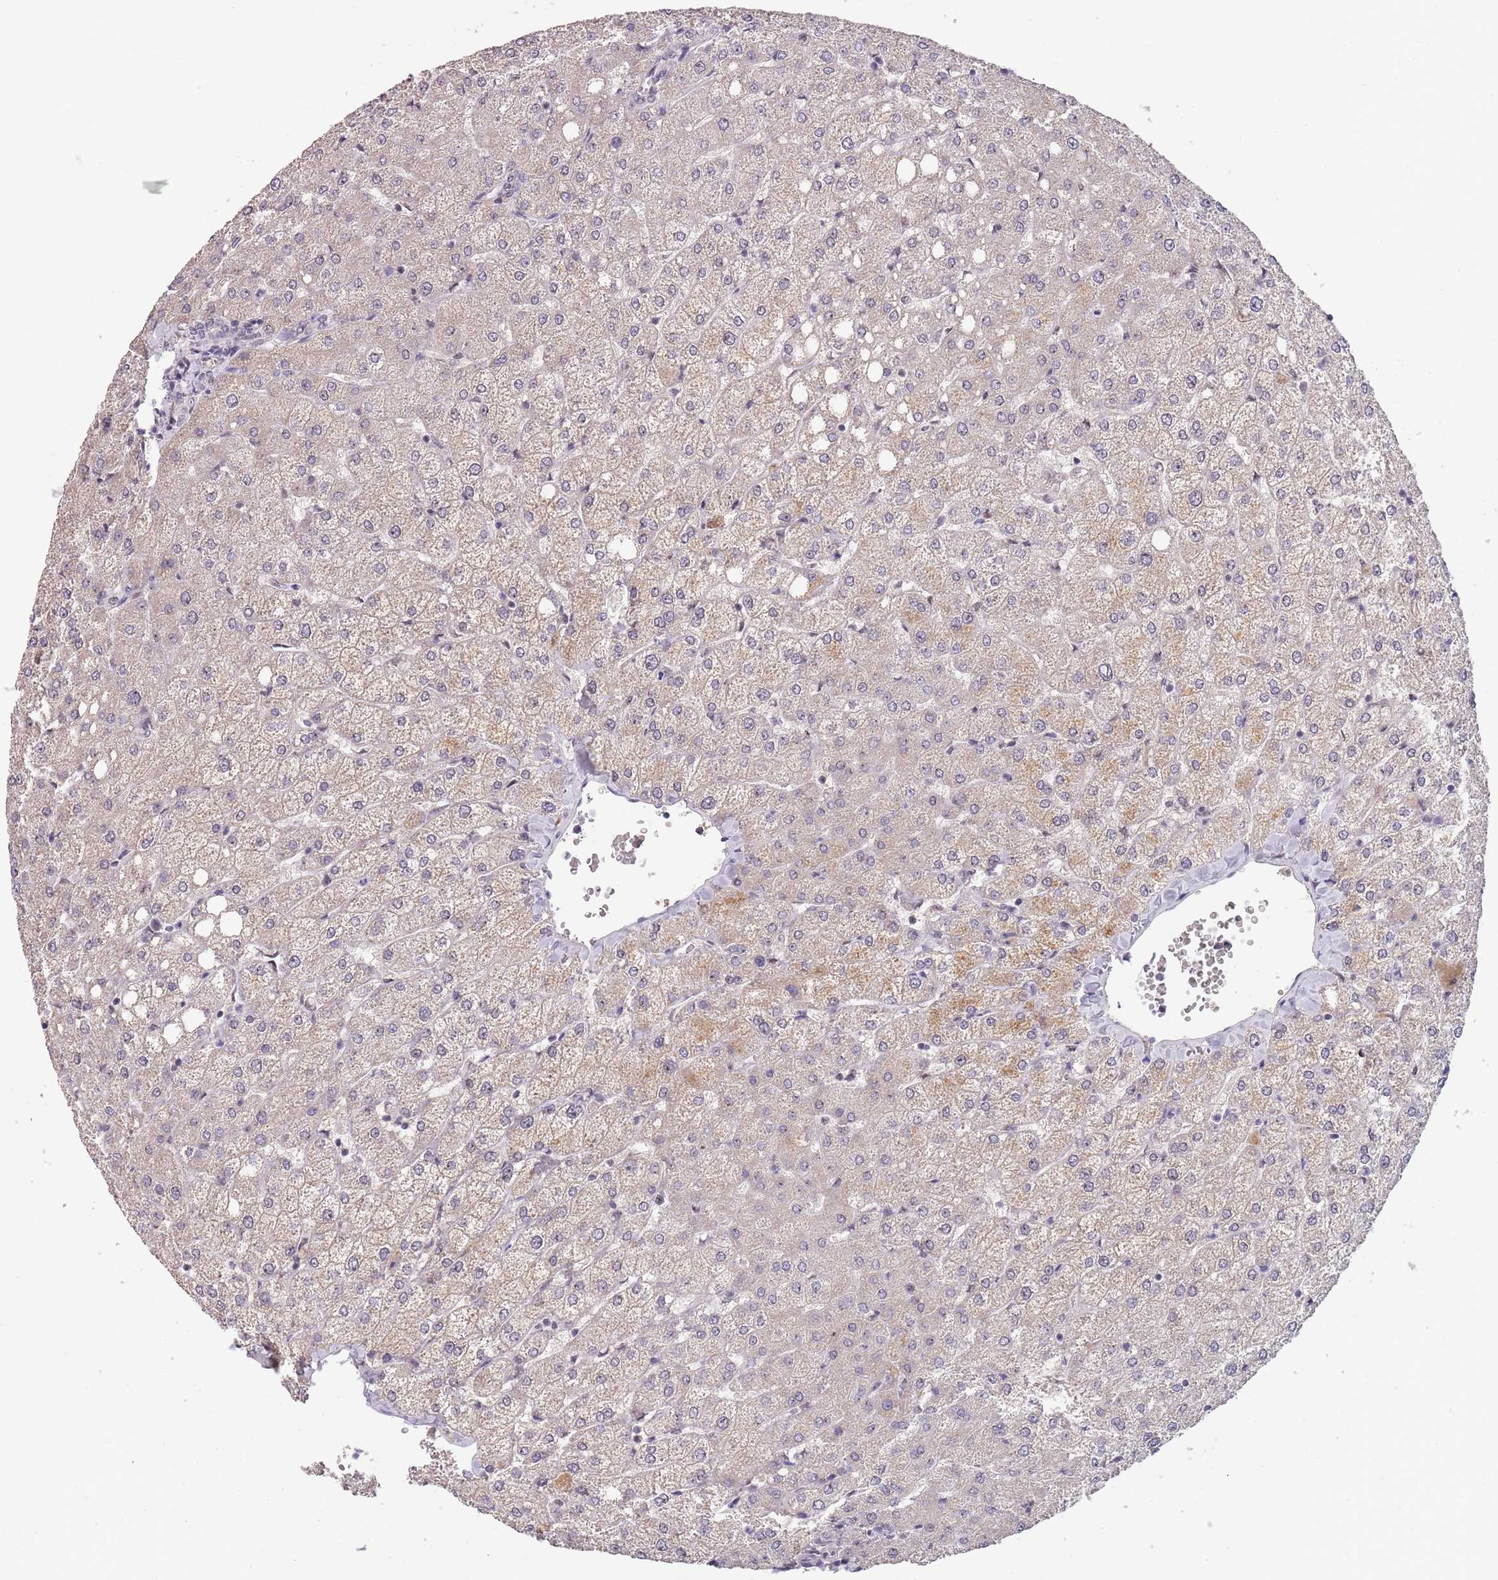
{"staining": {"intensity": "negative", "quantity": "none", "location": "none"}, "tissue": "liver", "cell_type": "Cholangiocytes", "image_type": "normal", "snomed": [{"axis": "morphology", "description": "Normal tissue, NOS"}, {"axis": "topography", "description": "Liver"}], "caption": "Immunohistochemical staining of unremarkable human liver reveals no significant staining in cholangiocytes. (DAB (3,3'-diaminobenzidine) IHC with hematoxylin counter stain).", "gene": "CIZ1", "patient": {"sex": "female", "age": 54}}